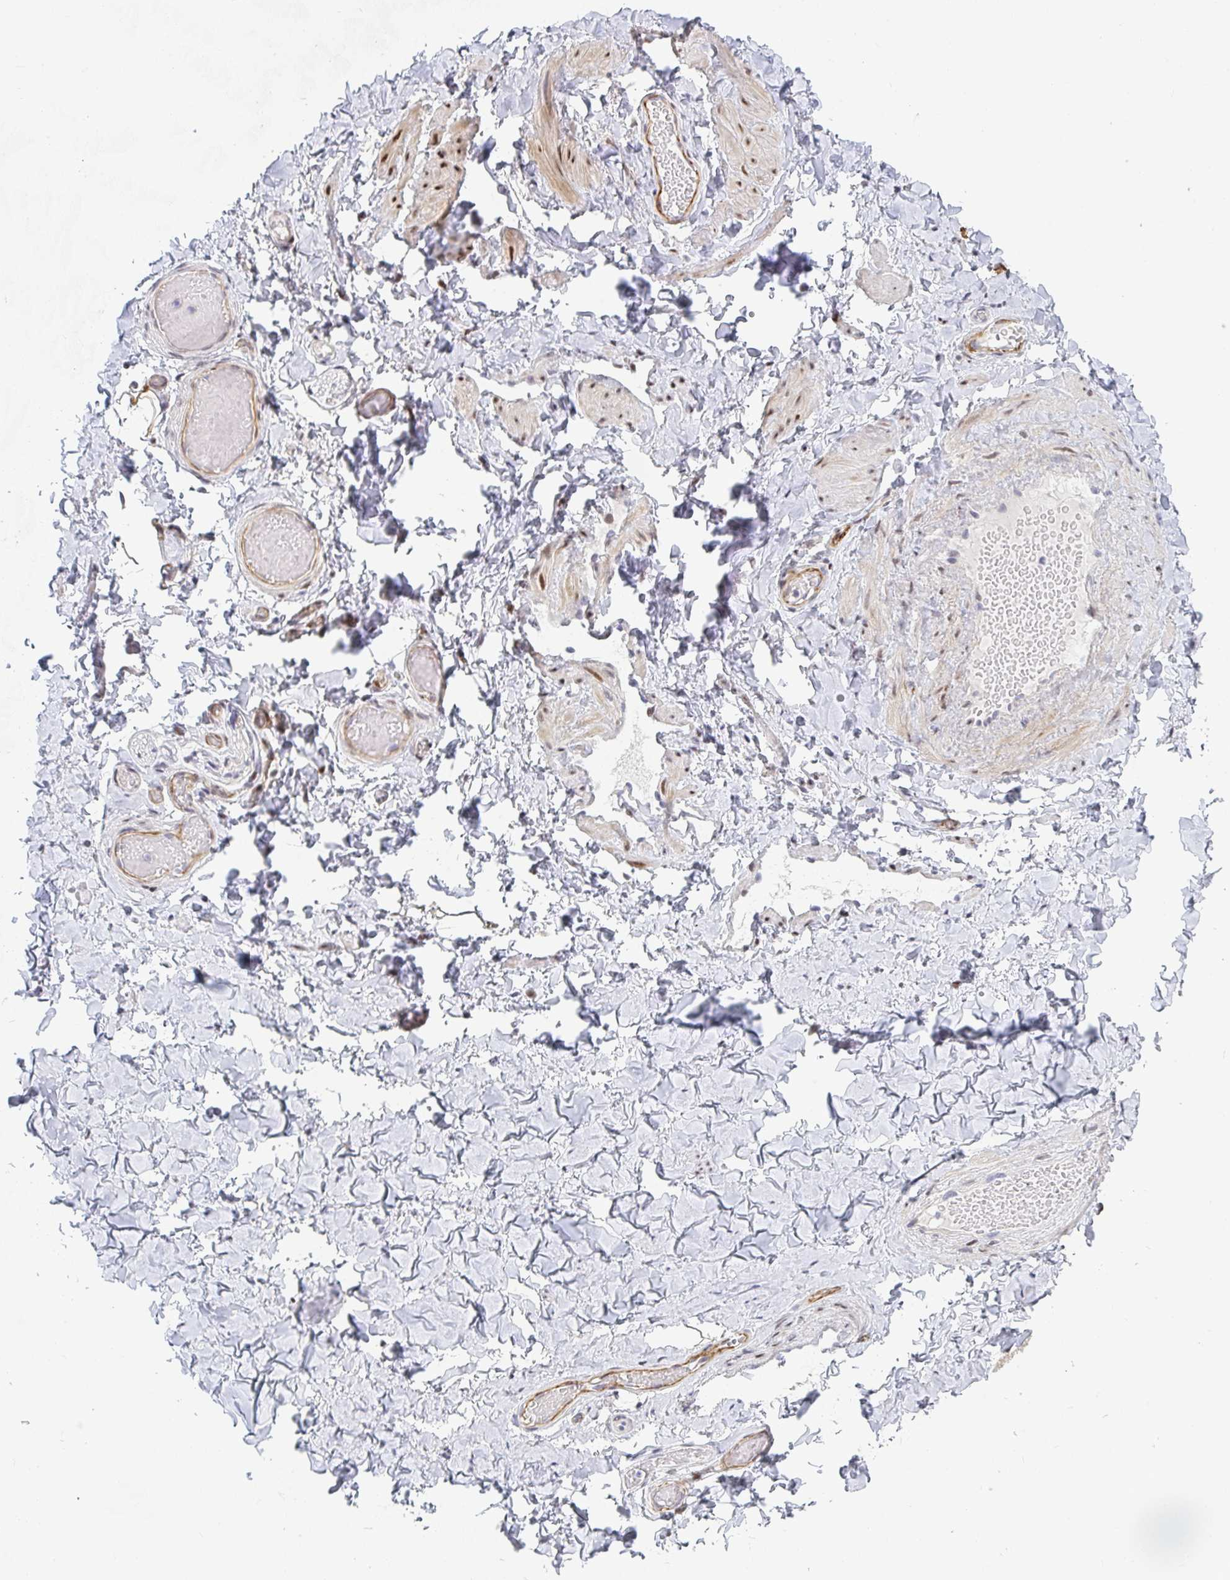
{"staining": {"intensity": "weak", "quantity": "25%-75%", "location": "cytoplasmic/membranous"}, "tissue": "adipose tissue", "cell_type": "Adipocytes", "image_type": "normal", "snomed": [{"axis": "morphology", "description": "Normal tissue, NOS"}, {"axis": "topography", "description": "Soft tissue"}, {"axis": "topography", "description": "Adipose tissue"}, {"axis": "topography", "description": "Vascular tissue"}, {"axis": "topography", "description": "Peripheral nerve tissue"}], "caption": "About 25%-75% of adipocytes in benign human adipose tissue display weak cytoplasmic/membranous protein staining as visualized by brown immunohistochemical staining.", "gene": "ZIC3", "patient": {"sex": "male", "age": 29}}